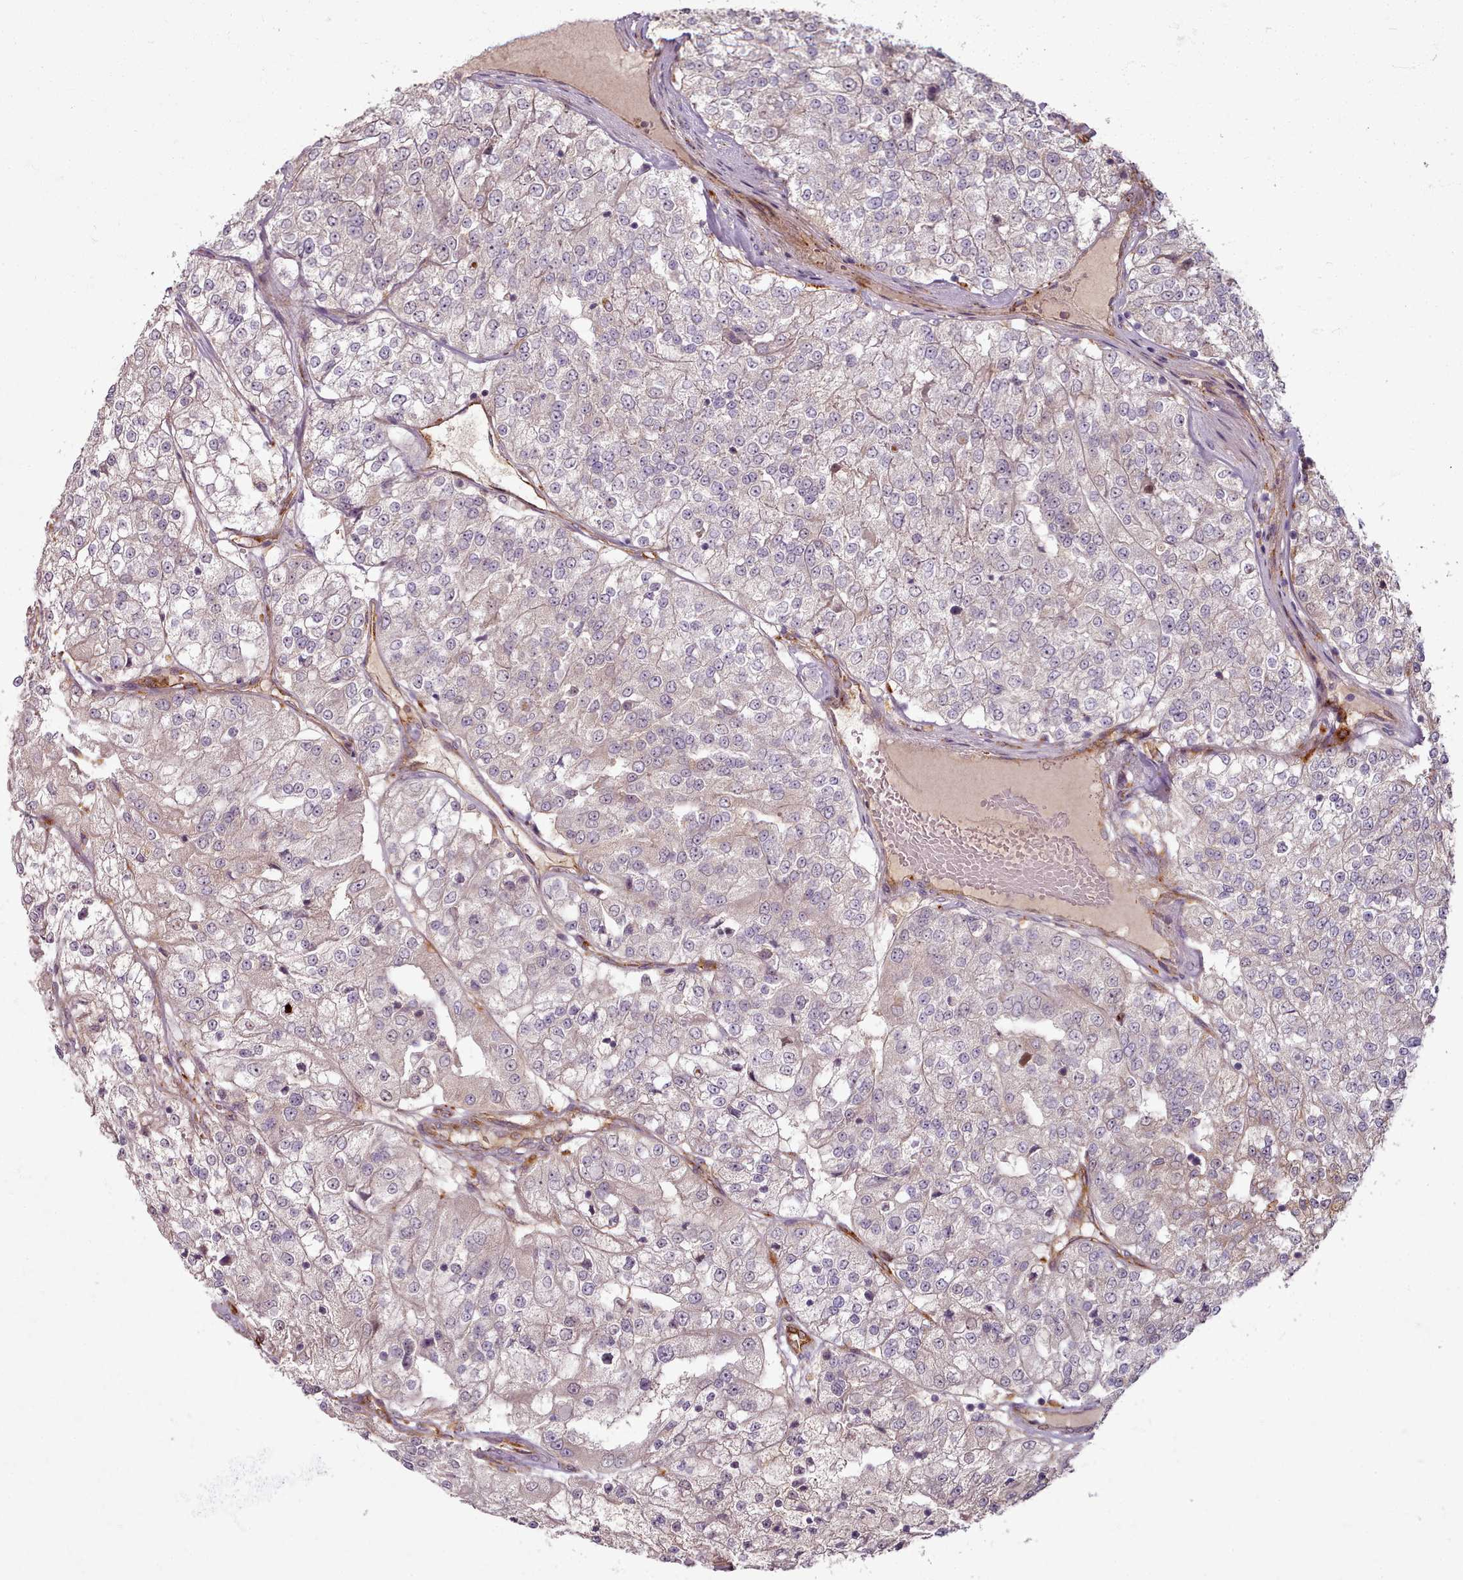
{"staining": {"intensity": "moderate", "quantity": "<25%", "location": "cytoplasmic/membranous"}, "tissue": "renal cancer", "cell_type": "Tumor cells", "image_type": "cancer", "snomed": [{"axis": "morphology", "description": "Adenocarcinoma, NOS"}, {"axis": "topography", "description": "Kidney"}], "caption": "This image demonstrates immunohistochemistry staining of human renal cancer, with low moderate cytoplasmic/membranous staining in approximately <25% of tumor cells.", "gene": "C1QTNF5", "patient": {"sex": "female", "age": 63}}